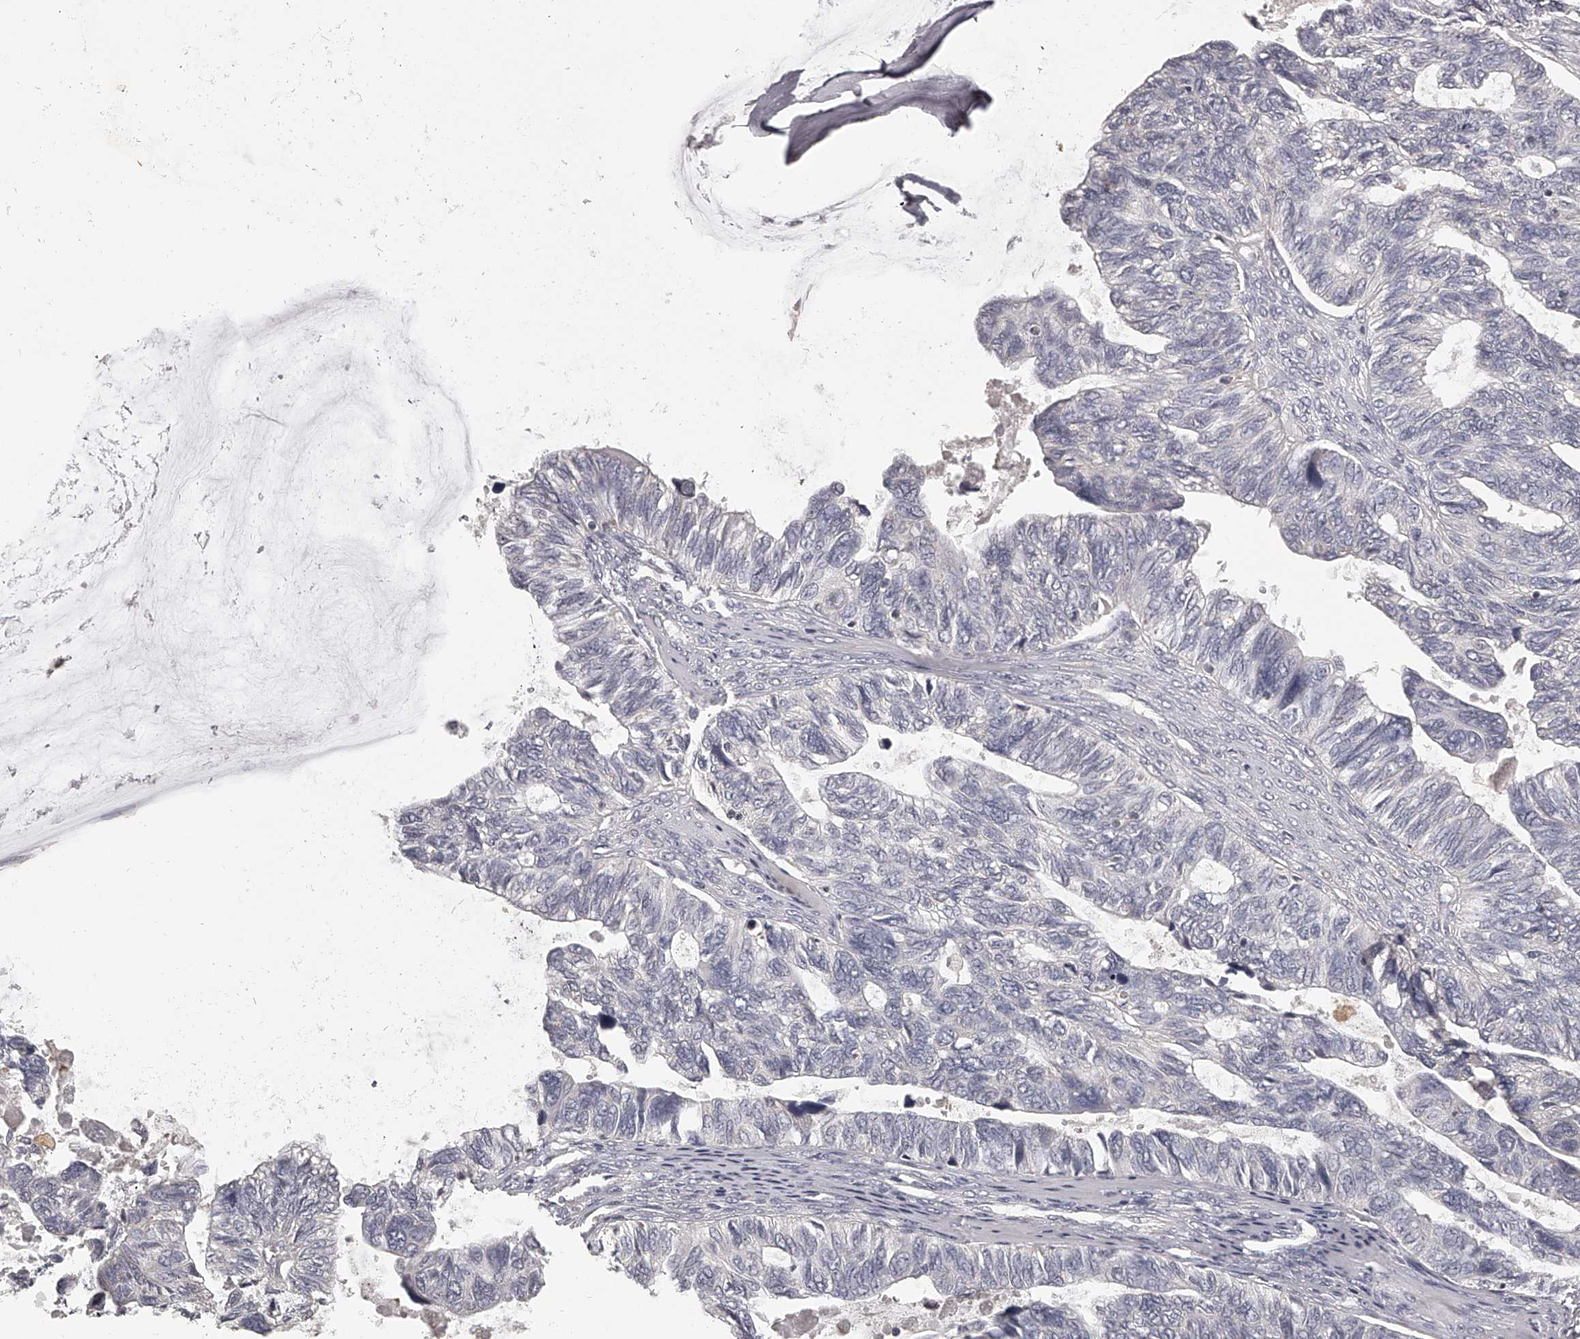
{"staining": {"intensity": "negative", "quantity": "none", "location": "none"}, "tissue": "ovarian cancer", "cell_type": "Tumor cells", "image_type": "cancer", "snomed": [{"axis": "morphology", "description": "Cystadenocarcinoma, serous, NOS"}, {"axis": "topography", "description": "Ovary"}], "caption": "High magnification brightfield microscopy of ovarian cancer stained with DAB (3,3'-diaminobenzidine) (brown) and counterstained with hematoxylin (blue): tumor cells show no significant expression.", "gene": "TNN", "patient": {"sex": "female", "age": 79}}